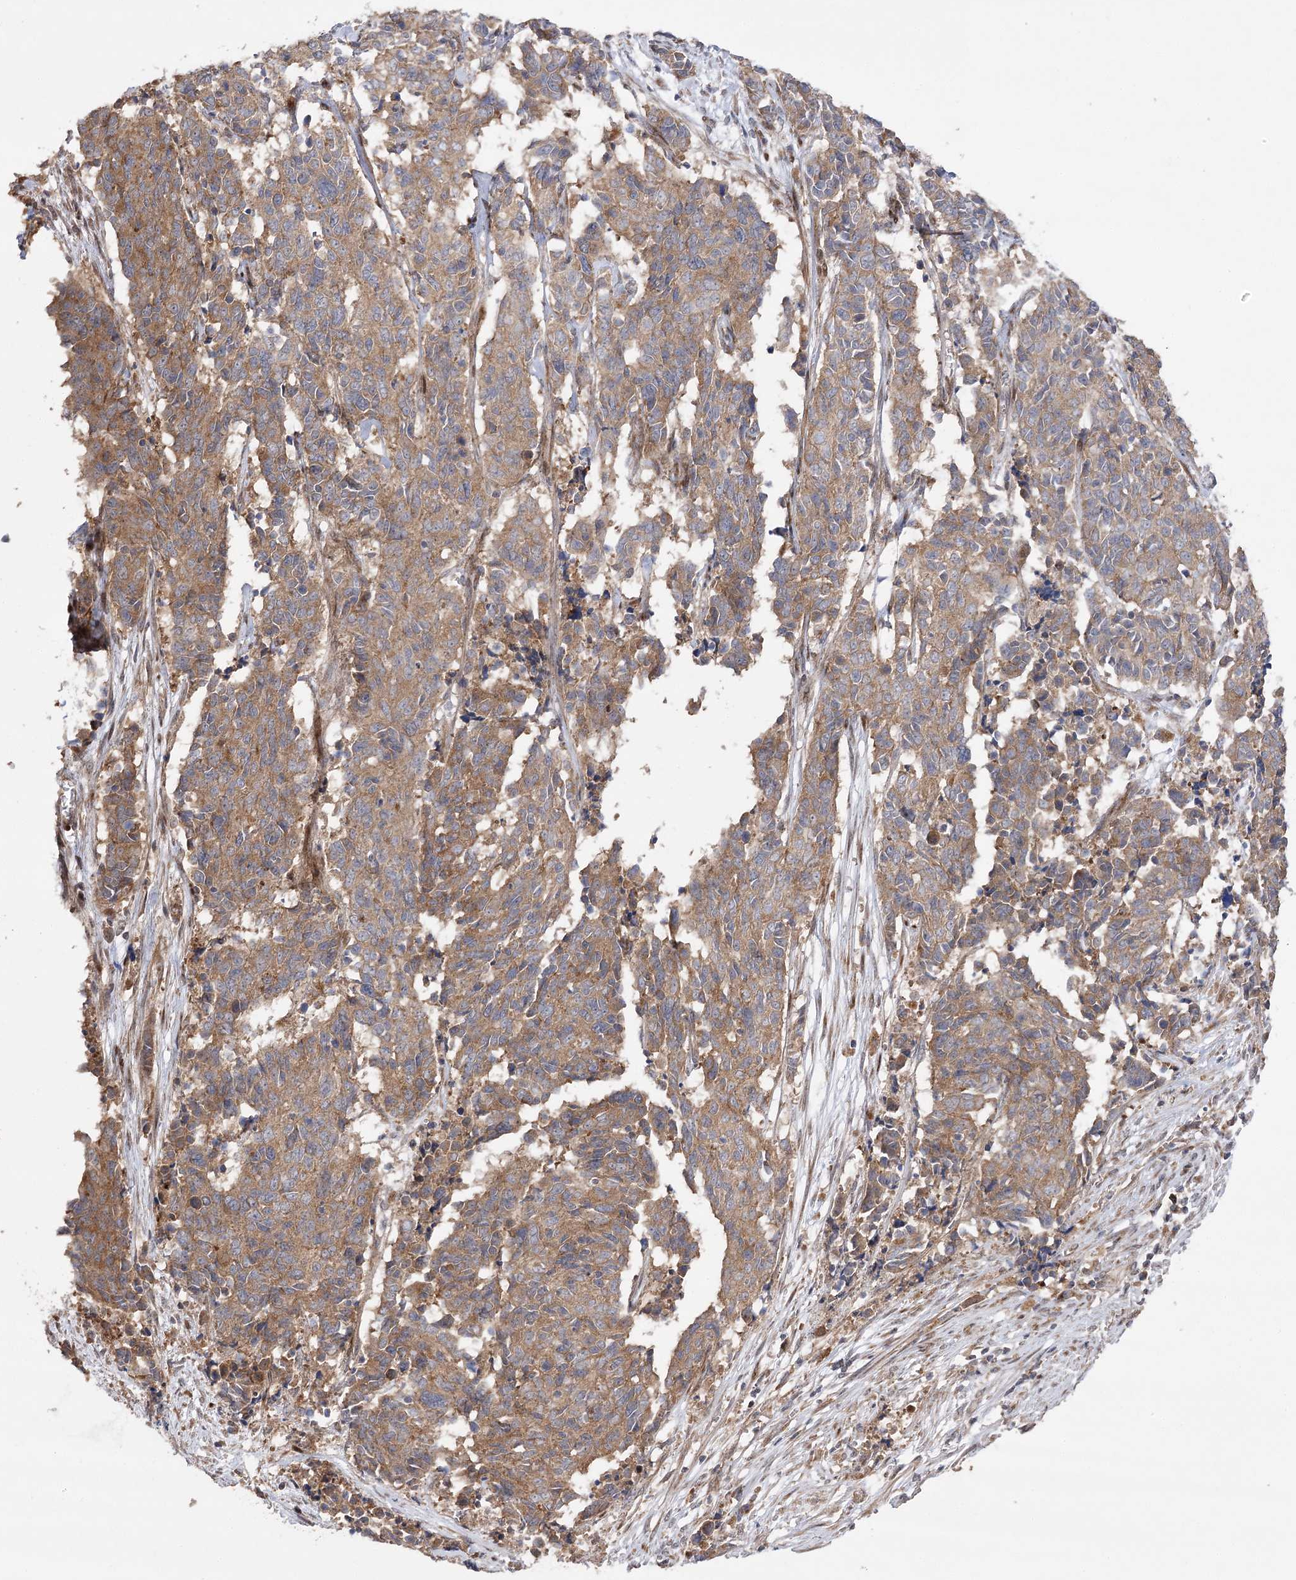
{"staining": {"intensity": "moderate", "quantity": ">75%", "location": "cytoplasmic/membranous"}, "tissue": "cervical cancer", "cell_type": "Tumor cells", "image_type": "cancer", "snomed": [{"axis": "morphology", "description": "Normal tissue, NOS"}, {"axis": "morphology", "description": "Squamous cell carcinoma, NOS"}, {"axis": "topography", "description": "Cervix"}], "caption": "Squamous cell carcinoma (cervical) stained with DAB immunohistochemistry (IHC) reveals medium levels of moderate cytoplasmic/membranous staining in about >75% of tumor cells.", "gene": "OBSL1", "patient": {"sex": "female", "age": 35}}